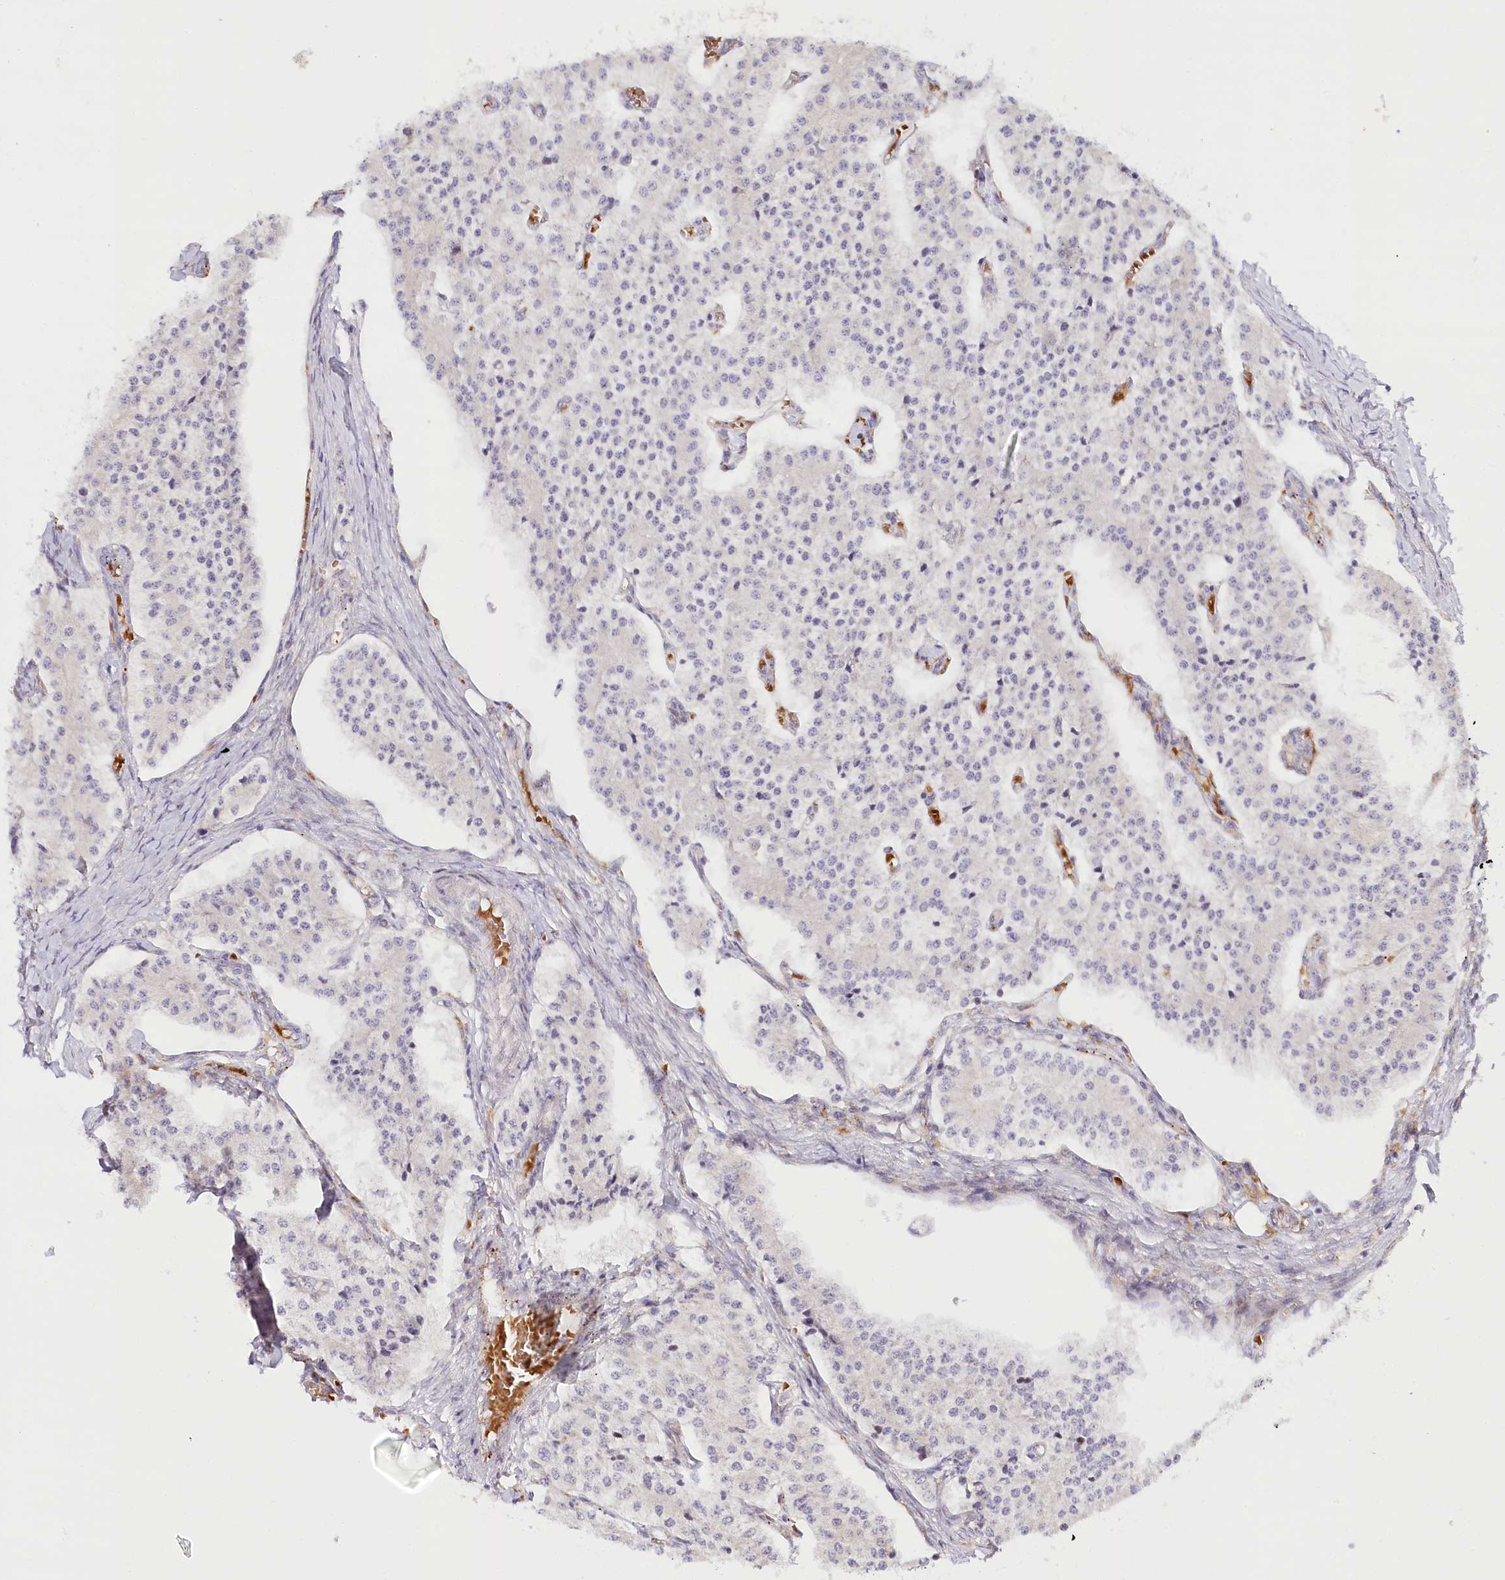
{"staining": {"intensity": "negative", "quantity": "none", "location": "none"}, "tissue": "carcinoid", "cell_type": "Tumor cells", "image_type": "cancer", "snomed": [{"axis": "morphology", "description": "Carcinoid, malignant, NOS"}, {"axis": "topography", "description": "Colon"}], "caption": "Immunohistochemistry (IHC) photomicrograph of neoplastic tissue: carcinoid stained with DAB shows no significant protein positivity in tumor cells. The staining is performed using DAB brown chromogen with nuclei counter-stained in using hematoxylin.", "gene": "WDR36", "patient": {"sex": "female", "age": 52}}